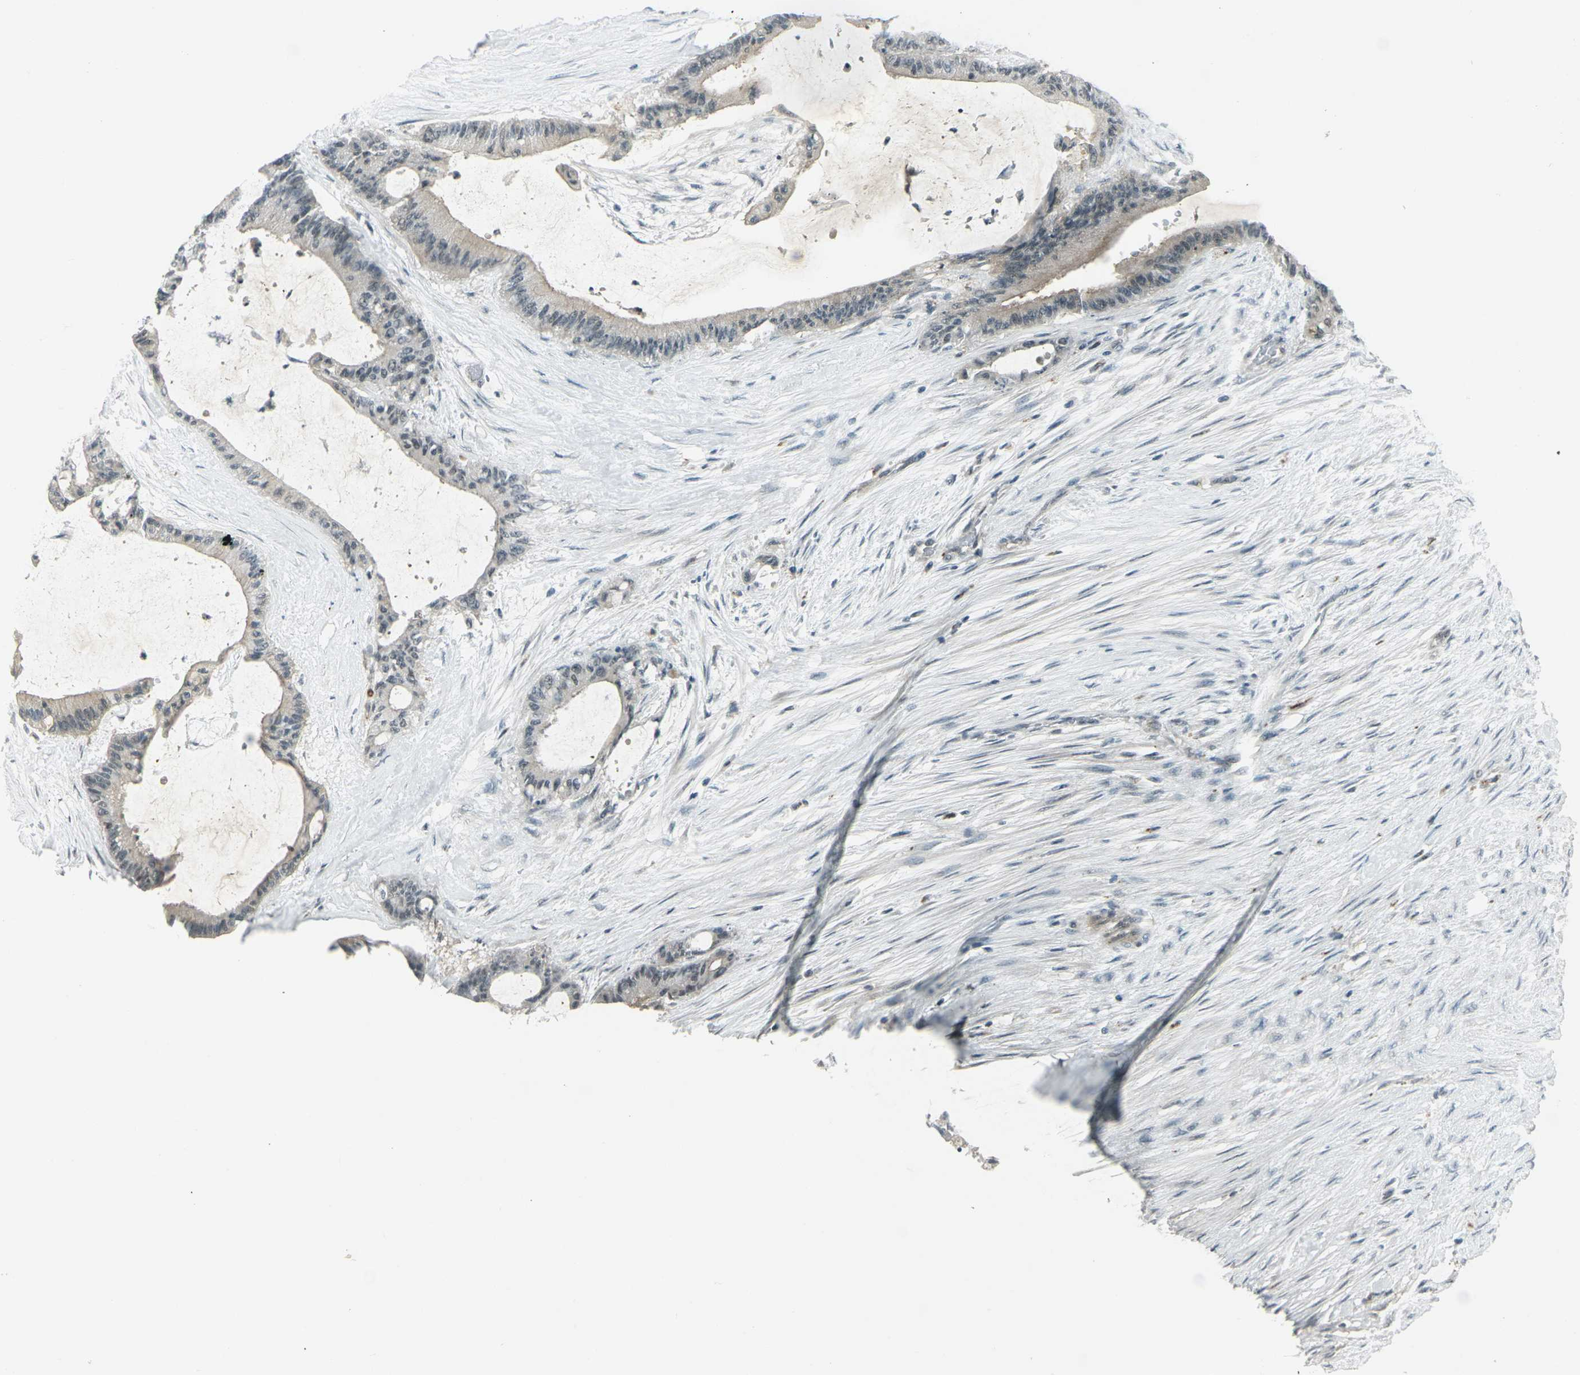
{"staining": {"intensity": "moderate", "quantity": "<25%", "location": "cytoplasmic/membranous"}, "tissue": "liver cancer", "cell_type": "Tumor cells", "image_type": "cancer", "snomed": [{"axis": "morphology", "description": "Cholangiocarcinoma"}, {"axis": "topography", "description": "Liver"}], "caption": "This is a micrograph of IHC staining of liver cancer (cholangiocarcinoma), which shows moderate positivity in the cytoplasmic/membranous of tumor cells.", "gene": "GPR19", "patient": {"sex": "female", "age": 73}}